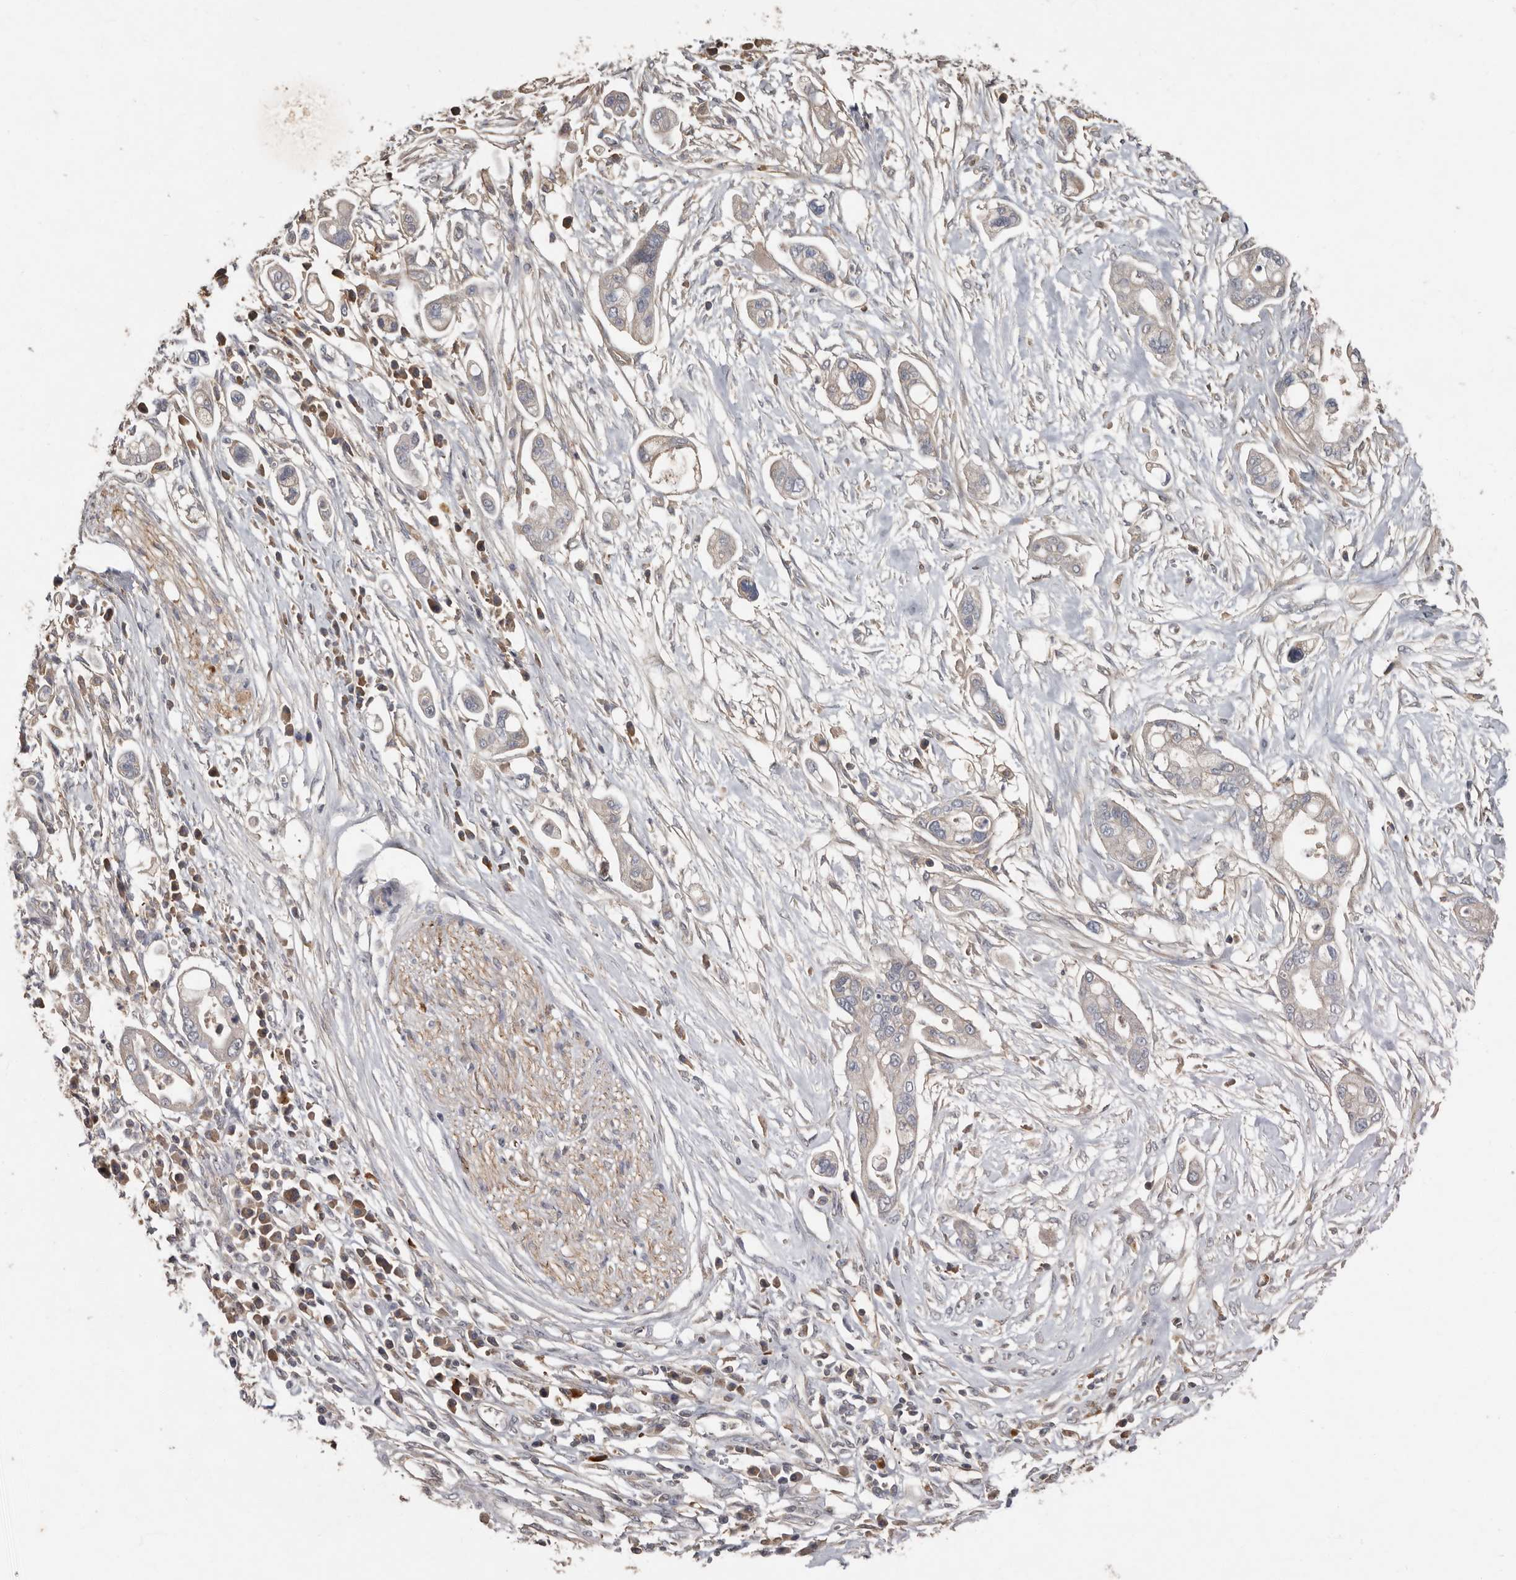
{"staining": {"intensity": "negative", "quantity": "none", "location": "none"}, "tissue": "pancreatic cancer", "cell_type": "Tumor cells", "image_type": "cancer", "snomed": [{"axis": "morphology", "description": "Adenocarcinoma, NOS"}, {"axis": "topography", "description": "Pancreas"}], "caption": "Tumor cells are negative for brown protein staining in adenocarcinoma (pancreatic).", "gene": "KIF26B", "patient": {"sex": "male", "age": 68}}